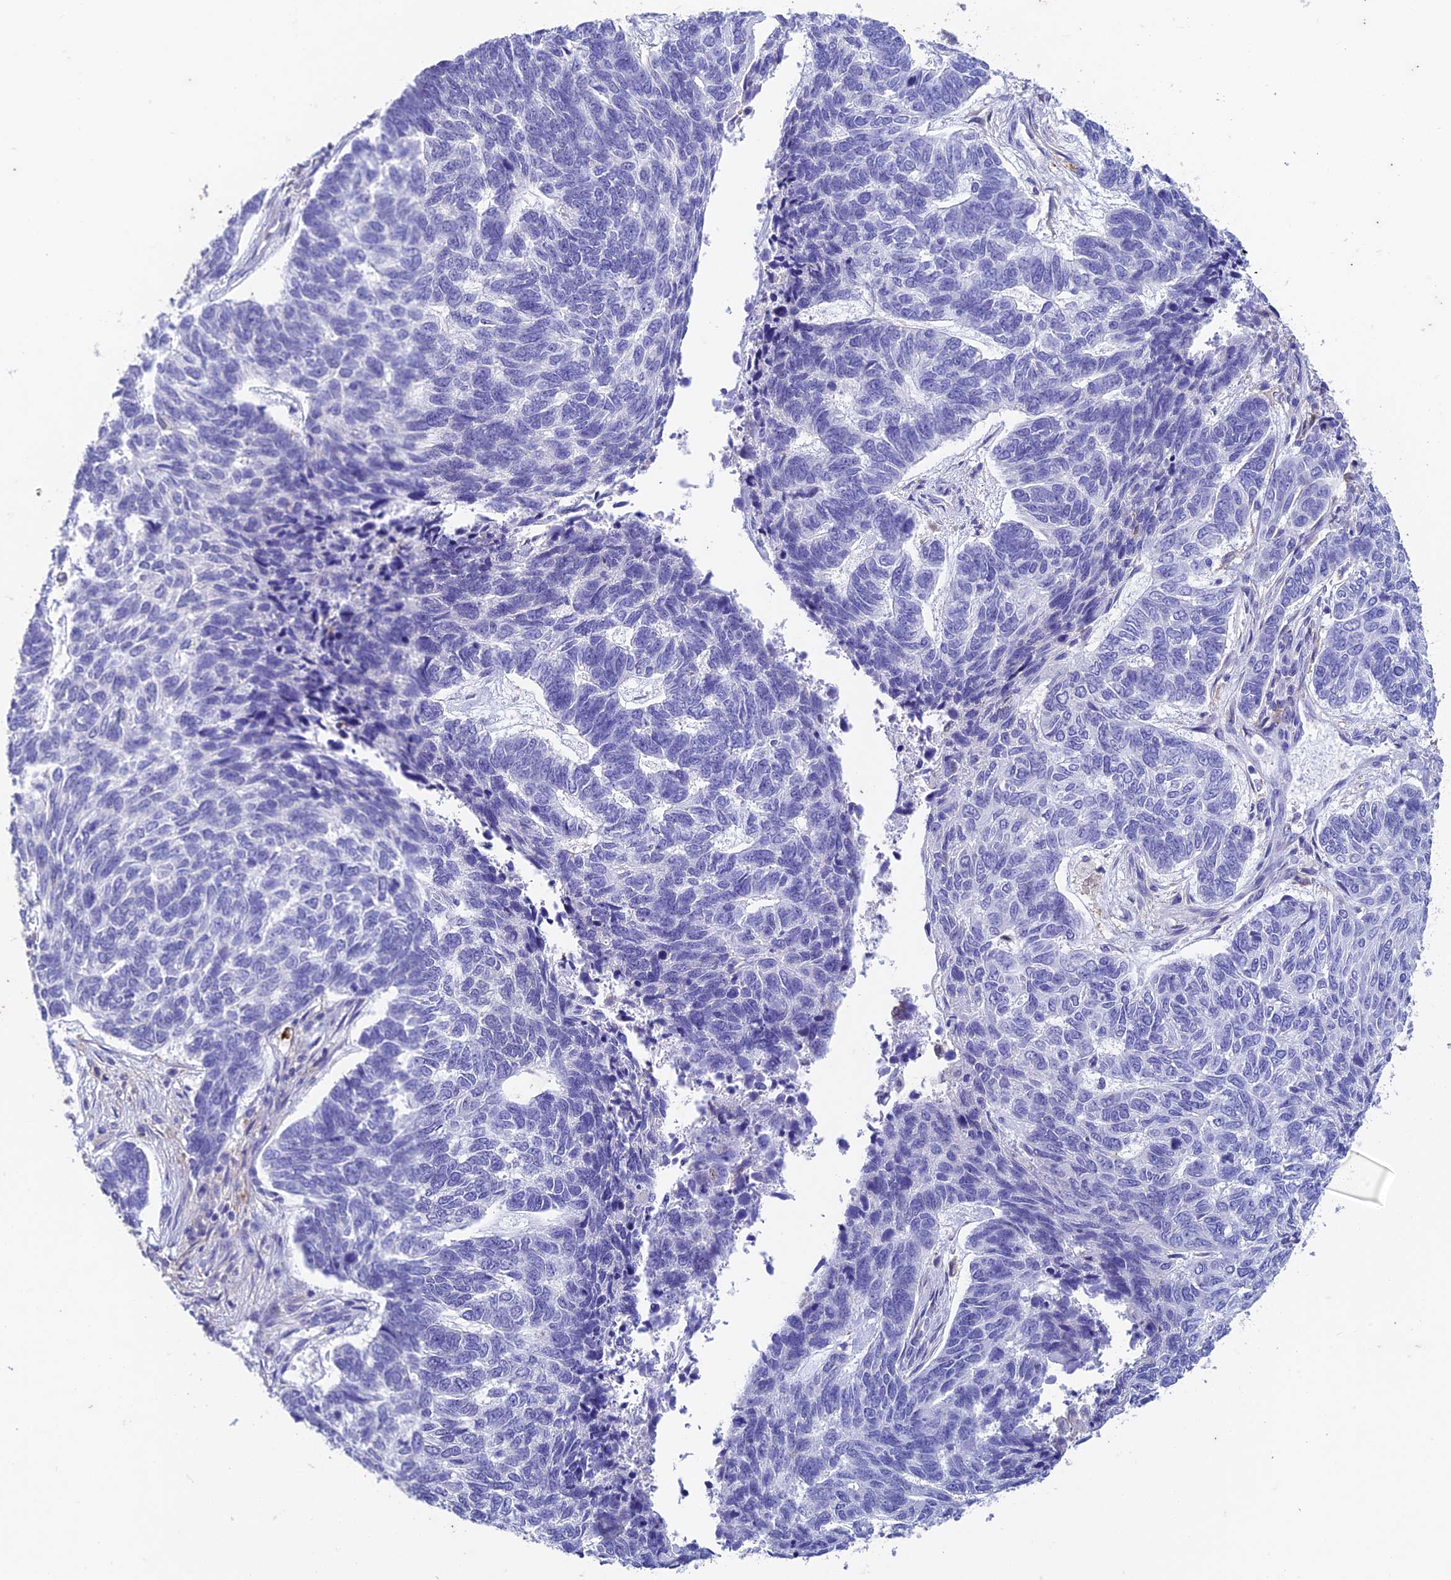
{"staining": {"intensity": "negative", "quantity": "none", "location": "none"}, "tissue": "skin cancer", "cell_type": "Tumor cells", "image_type": "cancer", "snomed": [{"axis": "morphology", "description": "Basal cell carcinoma"}, {"axis": "topography", "description": "Skin"}], "caption": "Histopathology image shows no protein positivity in tumor cells of basal cell carcinoma (skin) tissue.", "gene": "FGF7", "patient": {"sex": "female", "age": 65}}